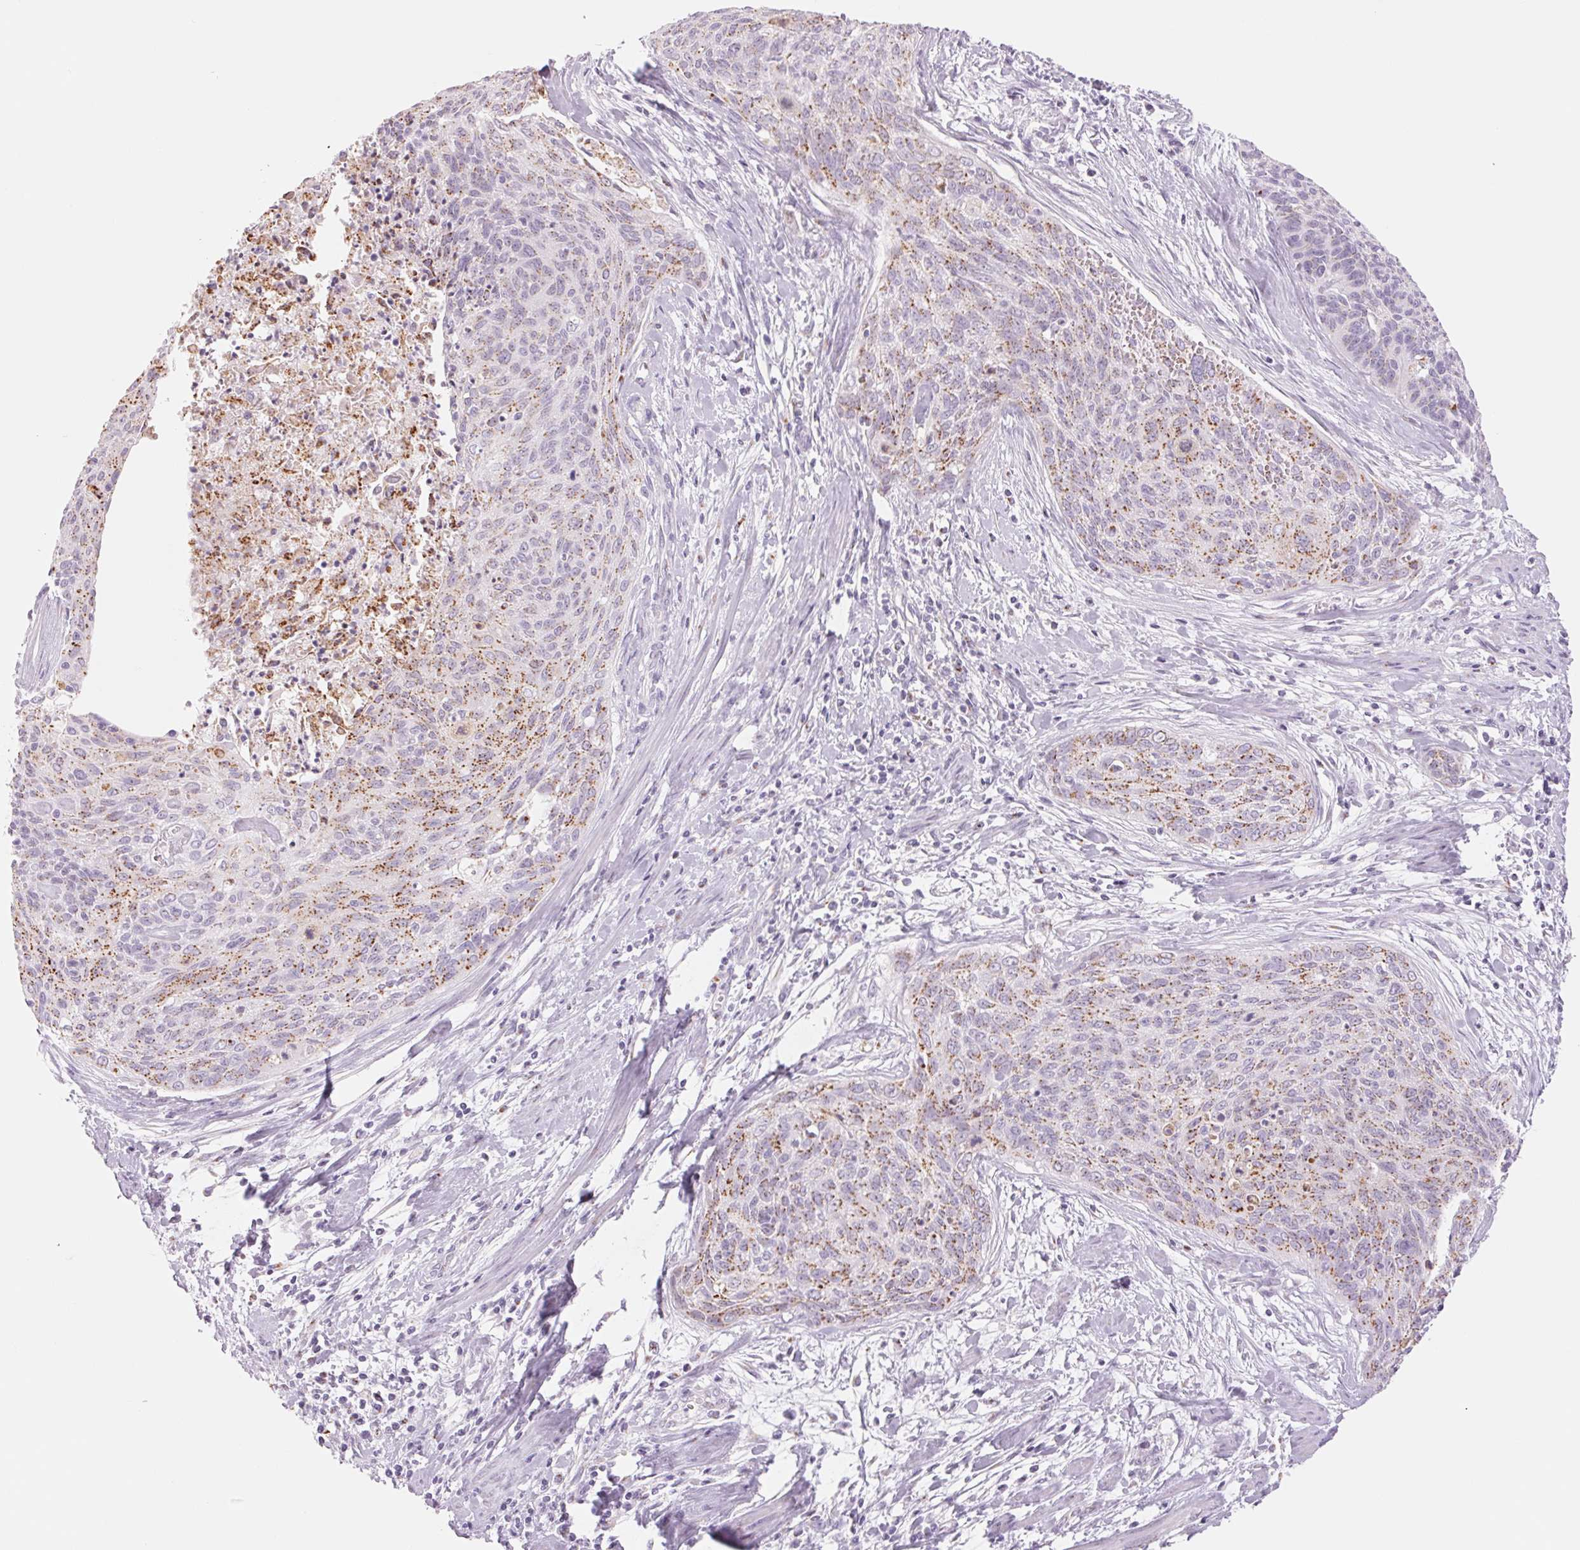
{"staining": {"intensity": "moderate", "quantity": ">75%", "location": "cytoplasmic/membranous"}, "tissue": "cervical cancer", "cell_type": "Tumor cells", "image_type": "cancer", "snomed": [{"axis": "morphology", "description": "Squamous cell carcinoma, NOS"}, {"axis": "topography", "description": "Cervix"}], "caption": "DAB immunohistochemical staining of human squamous cell carcinoma (cervical) displays moderate cytoplasmic/membranous protein positivity in approximately >75% of tumor cells. The staining was performed using DAB to visualize the protein expression in brown, while the nuclei were stained in blue with hematoxylin (Magnification: 20x).", "gene": "GALNT7", "patient": {"sex": "female", "age": 55}}